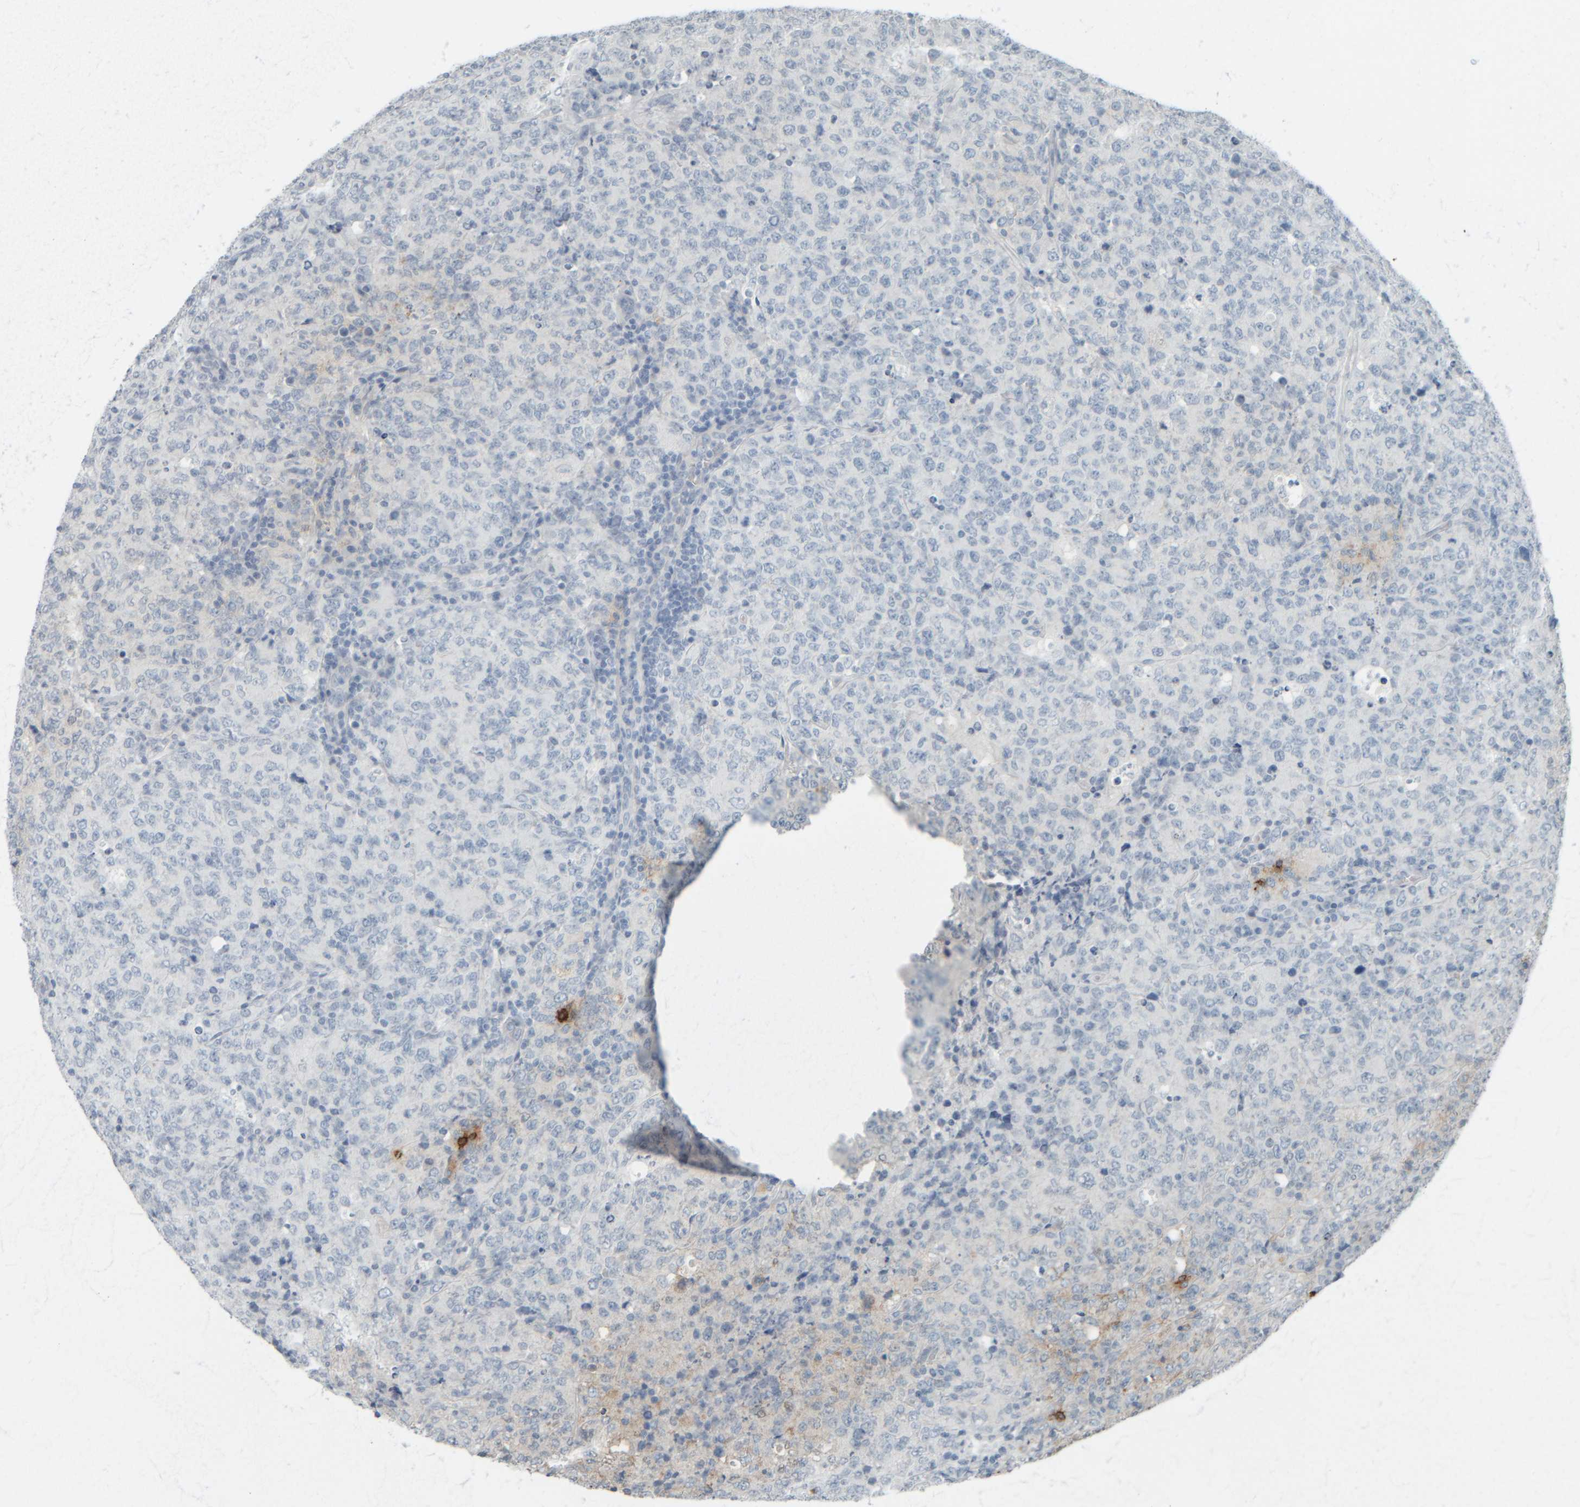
{"staining": {"intensity": "negative", "quantity": "none", "location": "none"}, "tissue": "lymphoma", "cell_type": "Tumor cells", "image_type": "cancer", "snomed": [{"axis": "morphology", "description": "Malignant lymphoma, non-Hodgkin's type, High grade"}, {"axis": "topography", "description": "Tonsil"}], "caption": "Immunohistochemistry of human high-grade malignant lymphoma, non-Hodgkin's type exhibits no expression in tumor cells. (Stains: DAB (3,3'-diaminobenzidine) immunohistochemistry (IHC) with hematoxylin counter stain, Microscopy: brightfield microscopy at high magnification).", "gene": "TPSAB1", "patient": {"sex": "female", "age": 36}}